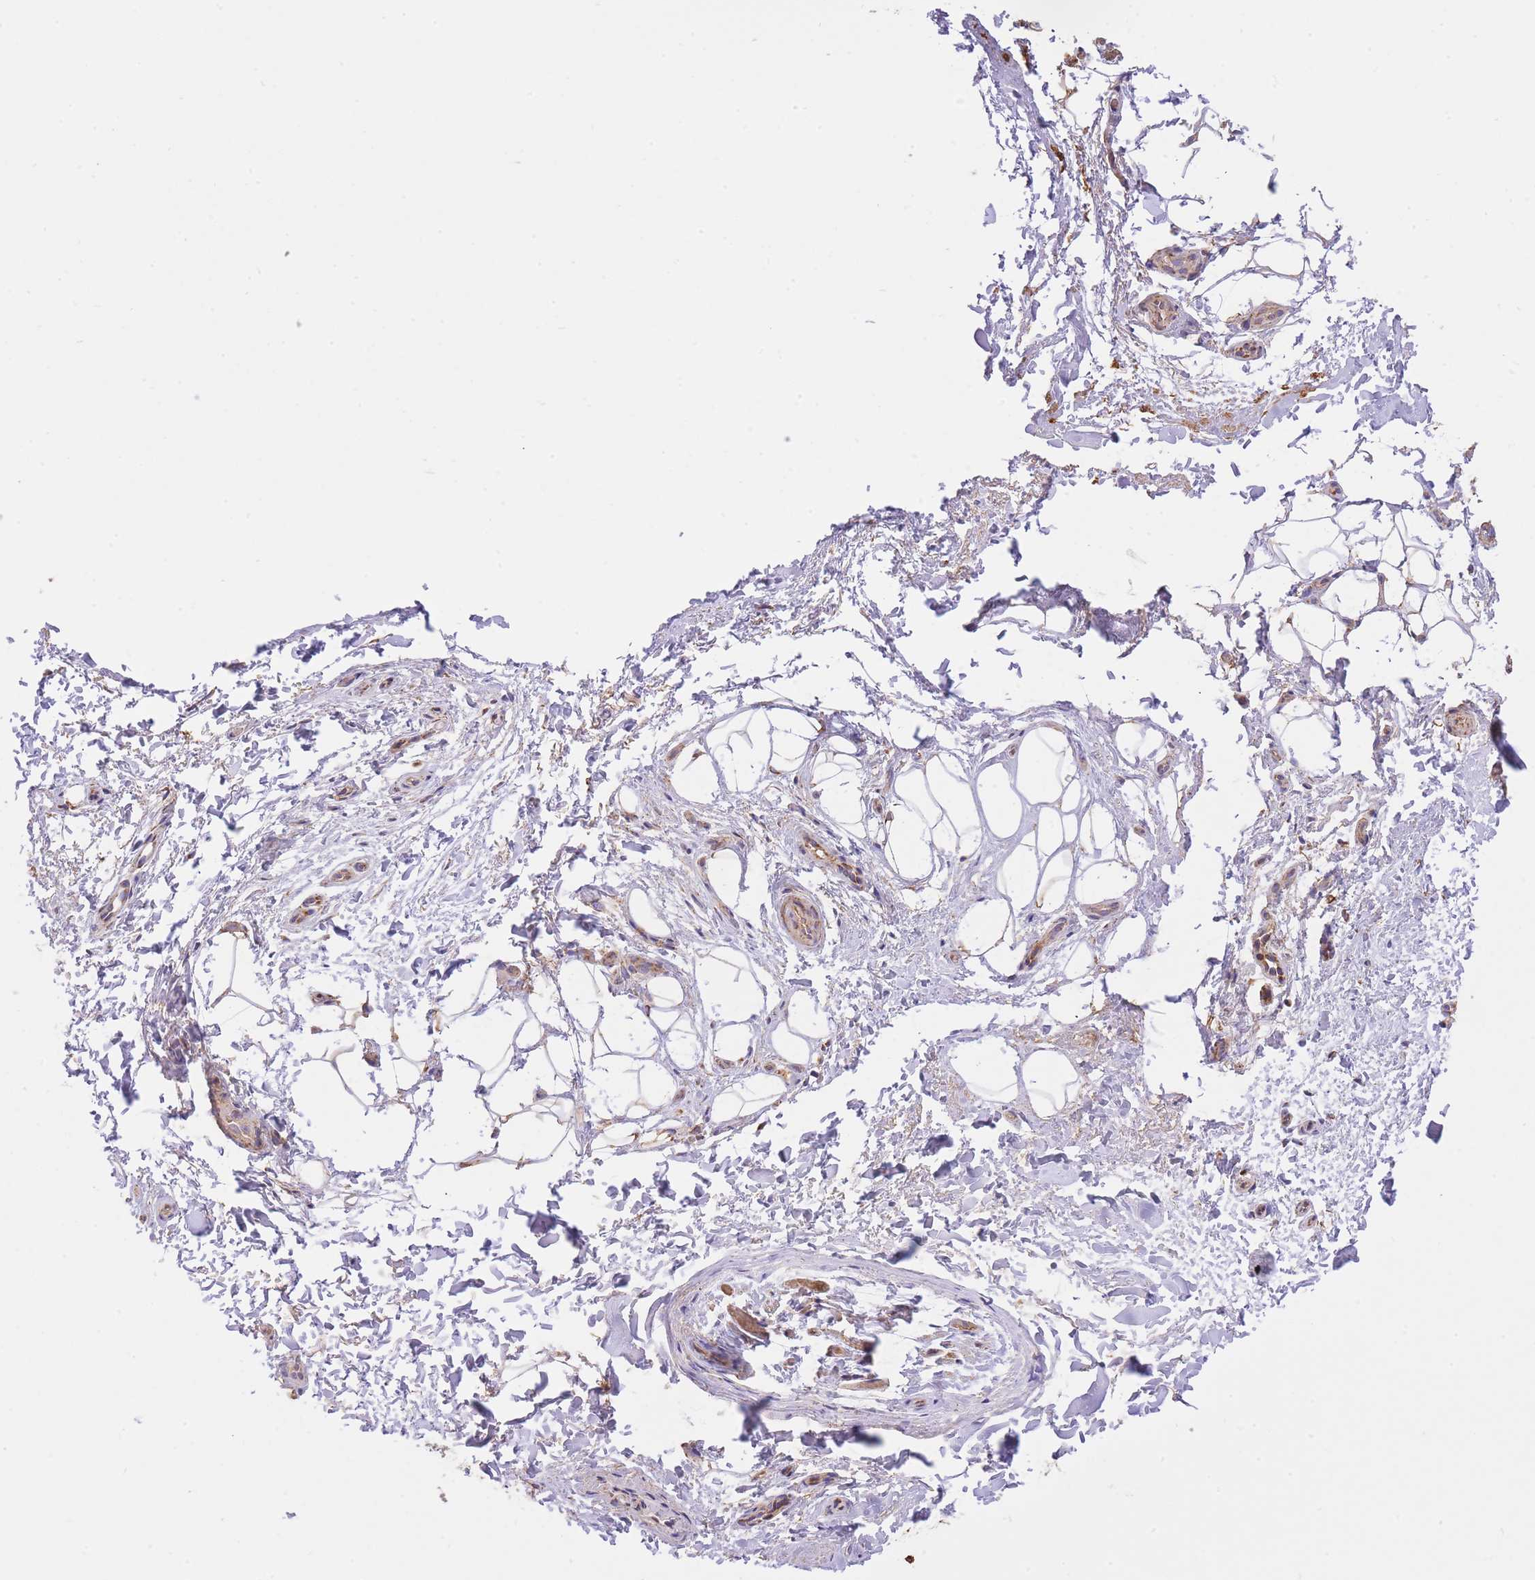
{"staining": {"intensity": "moderate", "quantity": "25%-75%", "location": "cytoplasmic/membranous"}, "tissue": "adipose tissue", "cell_type": "Adipocytes", "image_type": "normal", "snomed": [{"axis": "morphology", "description": "Normal tissue, NOS"}, {"axis": "topography", "description": "Peripheral nerve tissue"}], "caption": "Brown immunohistochemical staining in benign human adipose tissue demonstrates moderate cytoplasmic/membranous expression in approximately 25%-75% of adipocytes.", "gene": "PREP", "patient": {"sex": "female", "age": 61}}